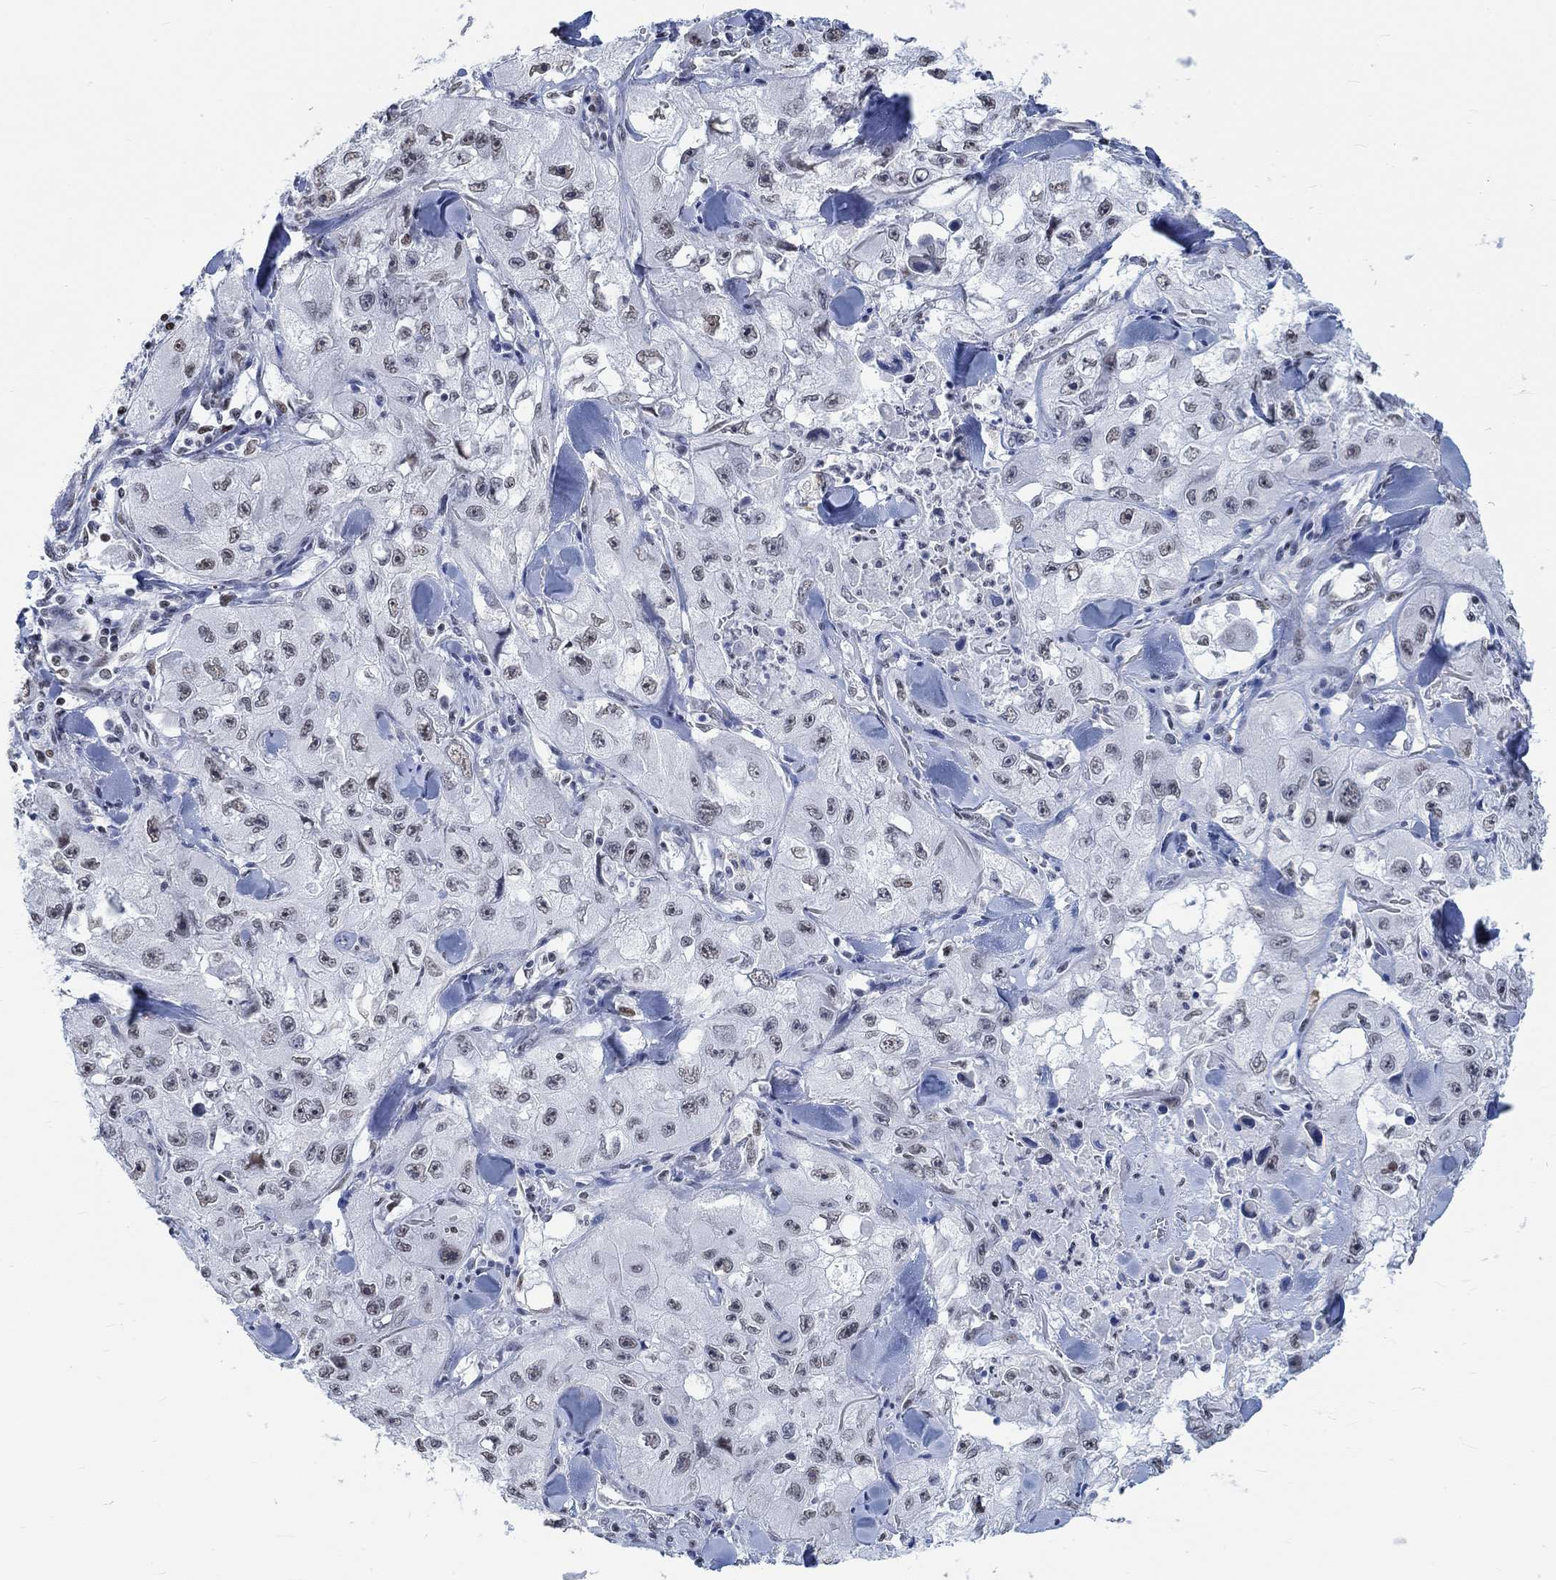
{"staining": {"intensity": "negative", "quantity": "none", "location": "none"}, "tissue": "skin cancer", "cell_type": "Tumor cells", "image_type": "cancer", "snomed": [{"axis": "morphology", "description": "Squamous cell carcinoma, NOS"}, {"axis": "topography", "description": "Skin"}, {"axis": "topography", "description": "Subcutis"}], "caption": "DAB (3,3'-diaminobenzidine) immunohistochemical staining of skin squamous cell carcinoma shows no significant expression in tumor cells.", "gene": "KCNH8", "patient": {"sex": "male", "age": 73}}